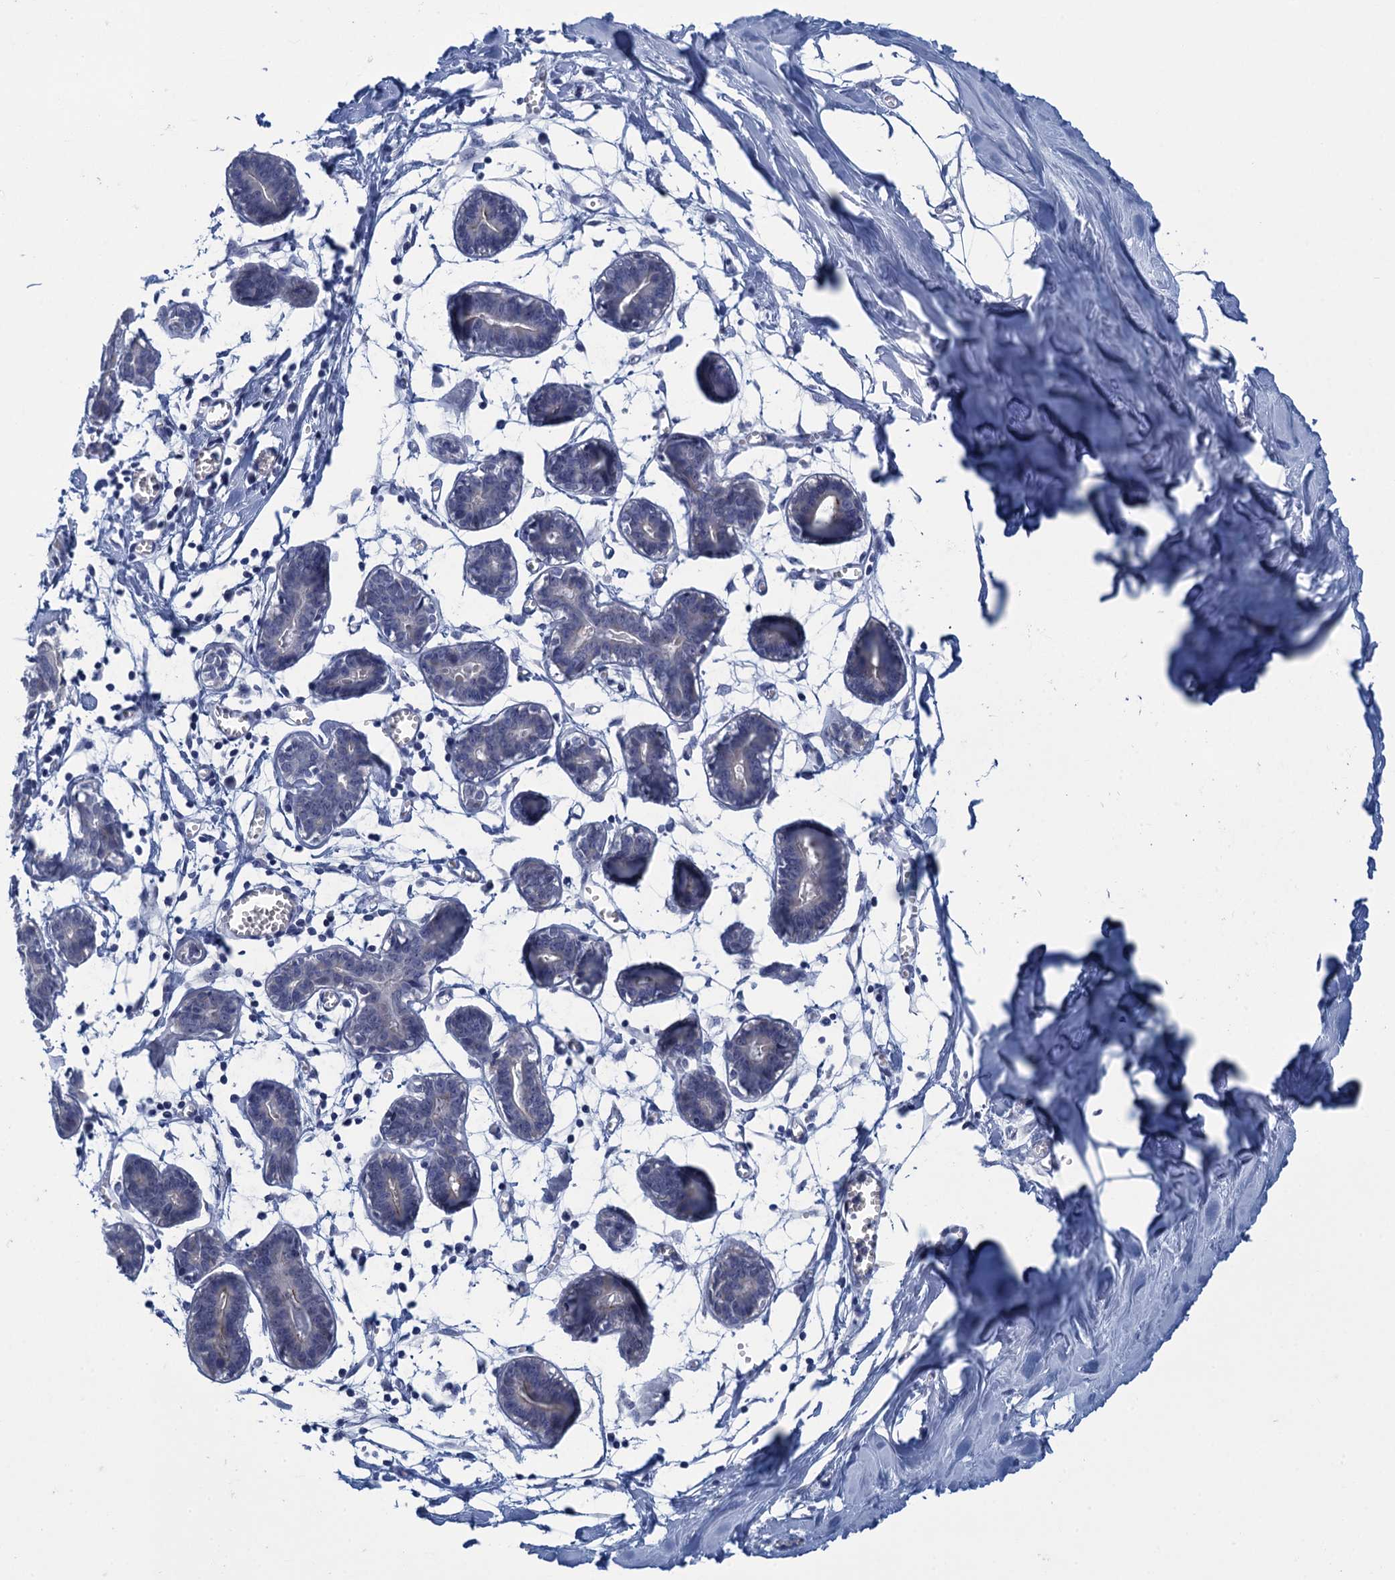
{"staining": {"intensity": "negative", "quantity": "none", "location": "none"}, "tissue": "breast", "cell_type": "Adipocytes", "image_type": "normal", "snomed": [{"axis": "morphology", "description": "Normal tissue, NOS"}, {"axis": "topography", "description": "Breast"}], "caption": "Immunohistochemical staining of benign breast displays no significant staining in adipocytes. (Brightfield microscopy of DAB immunohistochemistry (IHC) at high magnification).", "gene": "SCEL", "patient": {"sex": "female", "age": 27}}